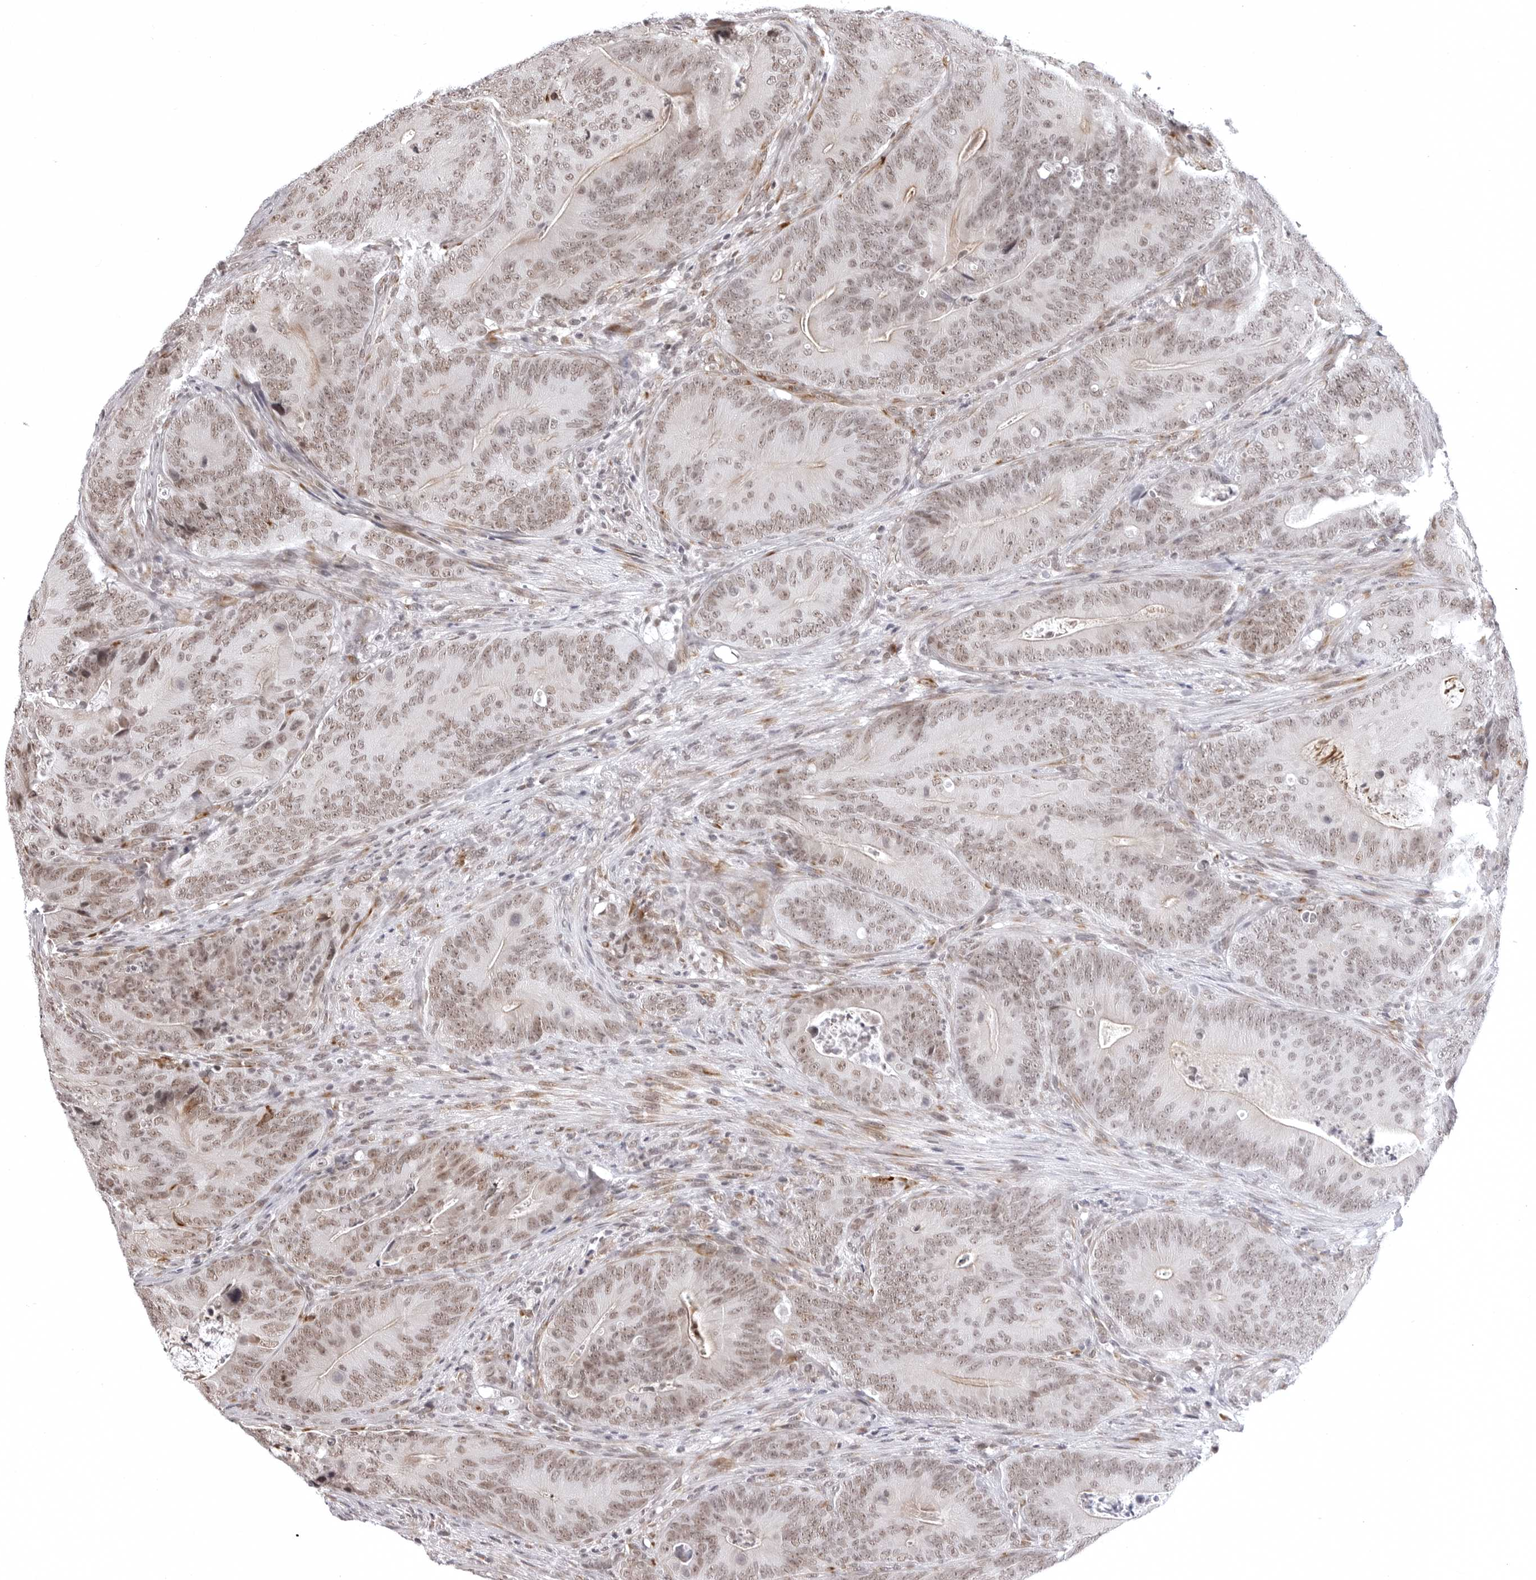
{"staining": {"intensity": "weak", "quantity": ">75%", "location": "nuclear"}, "tissue": "colorectal cancer", "cell_type": "Tumor cells", "image_type": "cancer", "snomed": [{"axis": "morphology", "description": "Normal tissue, NOS"}, {"axis": "topography", "description": "Colon"}], "caption": "A brown stain shows weak nuclear expression of a protein in human colorectal cancer tumor cells.", "gene": "PHF3", "patient": {"sex": "female", "age": 82}}